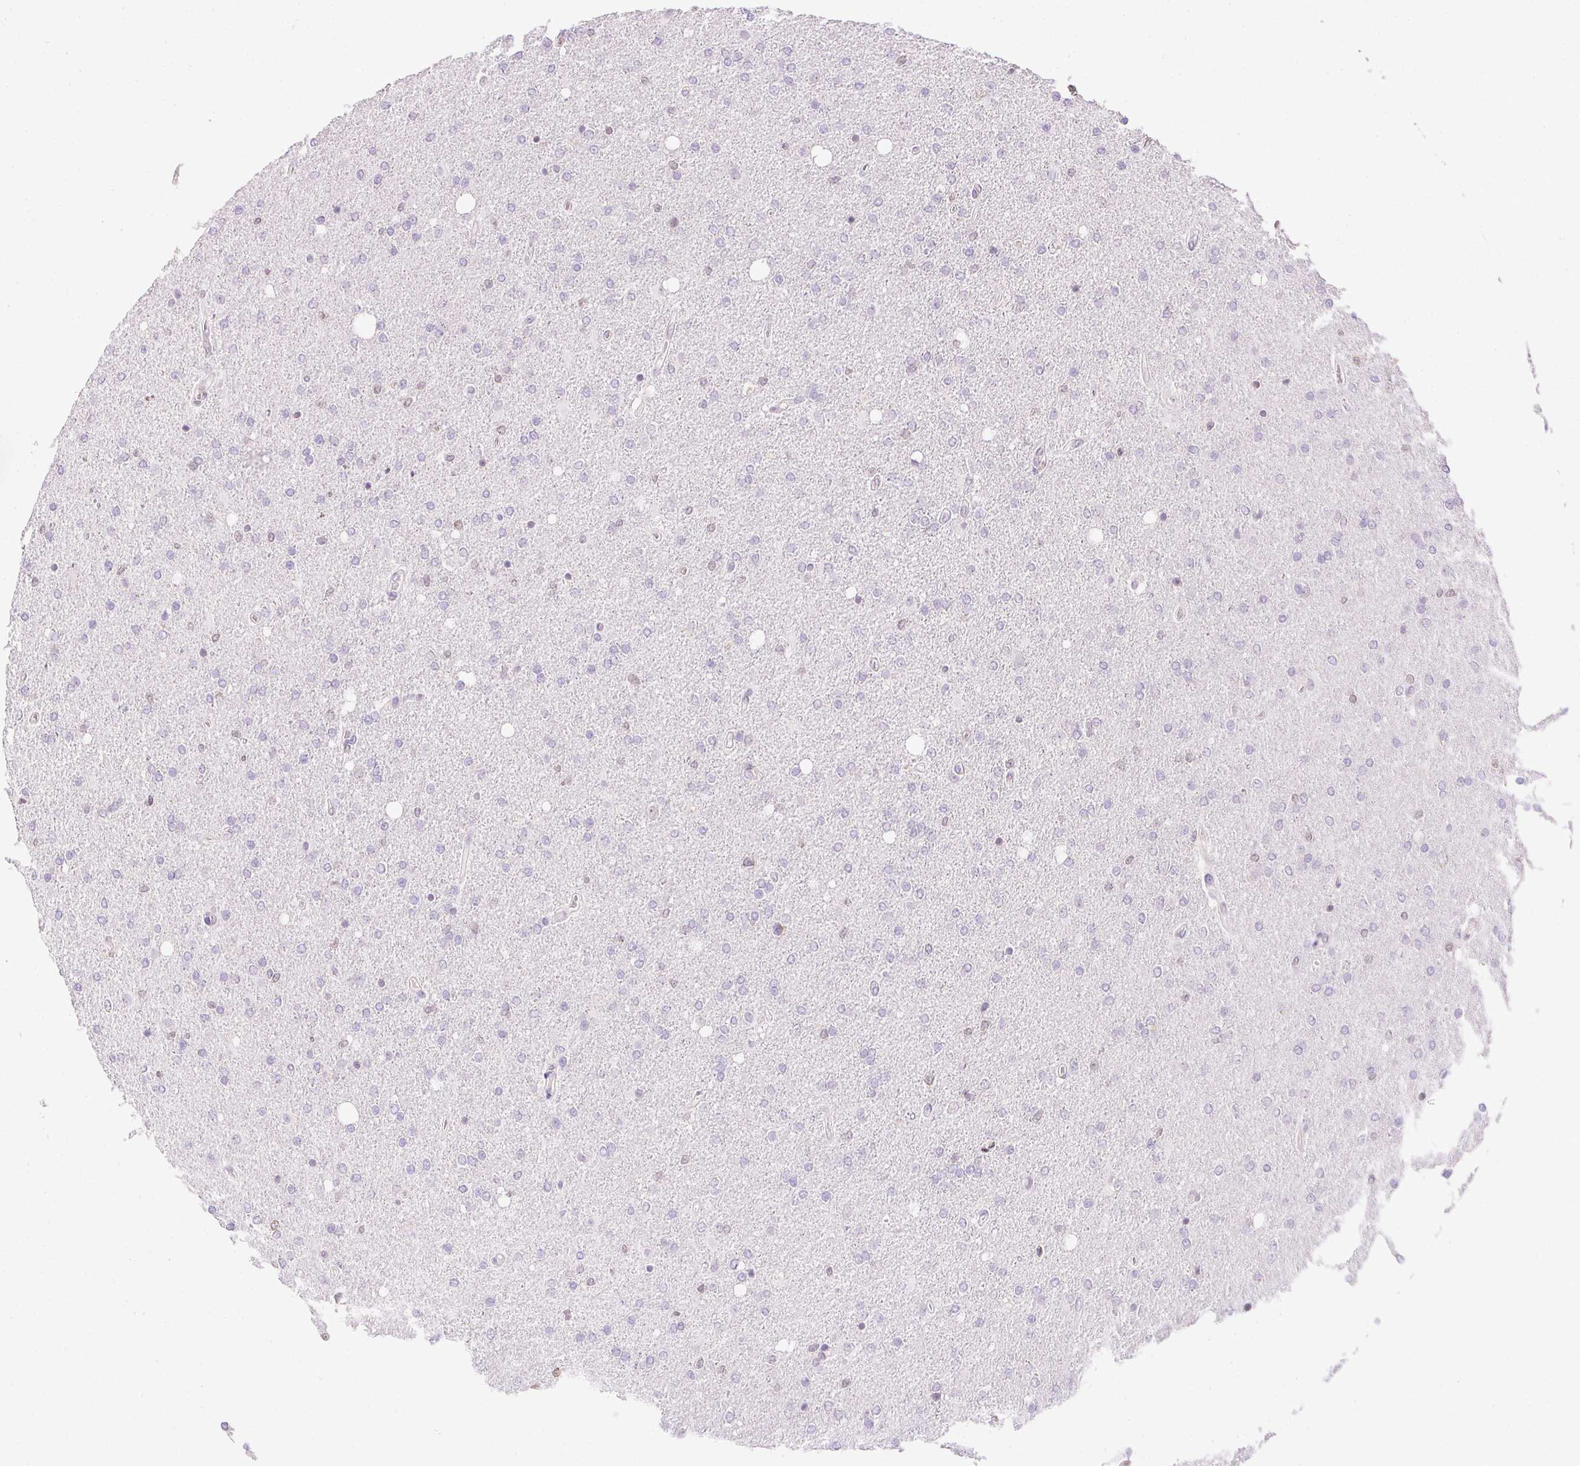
{"staining": {"intensity": "negative", "quantity": "none", "location": "none"}, "tissue": "glioma", "cell_type": "Tumor cells", "image_type": "cancer", "snomed": [{"axis": "morphology", "description": "Glioma, malignant, High grade"}, {"axis": "topography", "description": "Cerebral cortex"}], "caption": "Histopathology image shows no protein expression in tumor cells of malignant glioma (high-grade) tissue.", "gene": "PRL", "patient": {"sex": "male", "age": 70}}